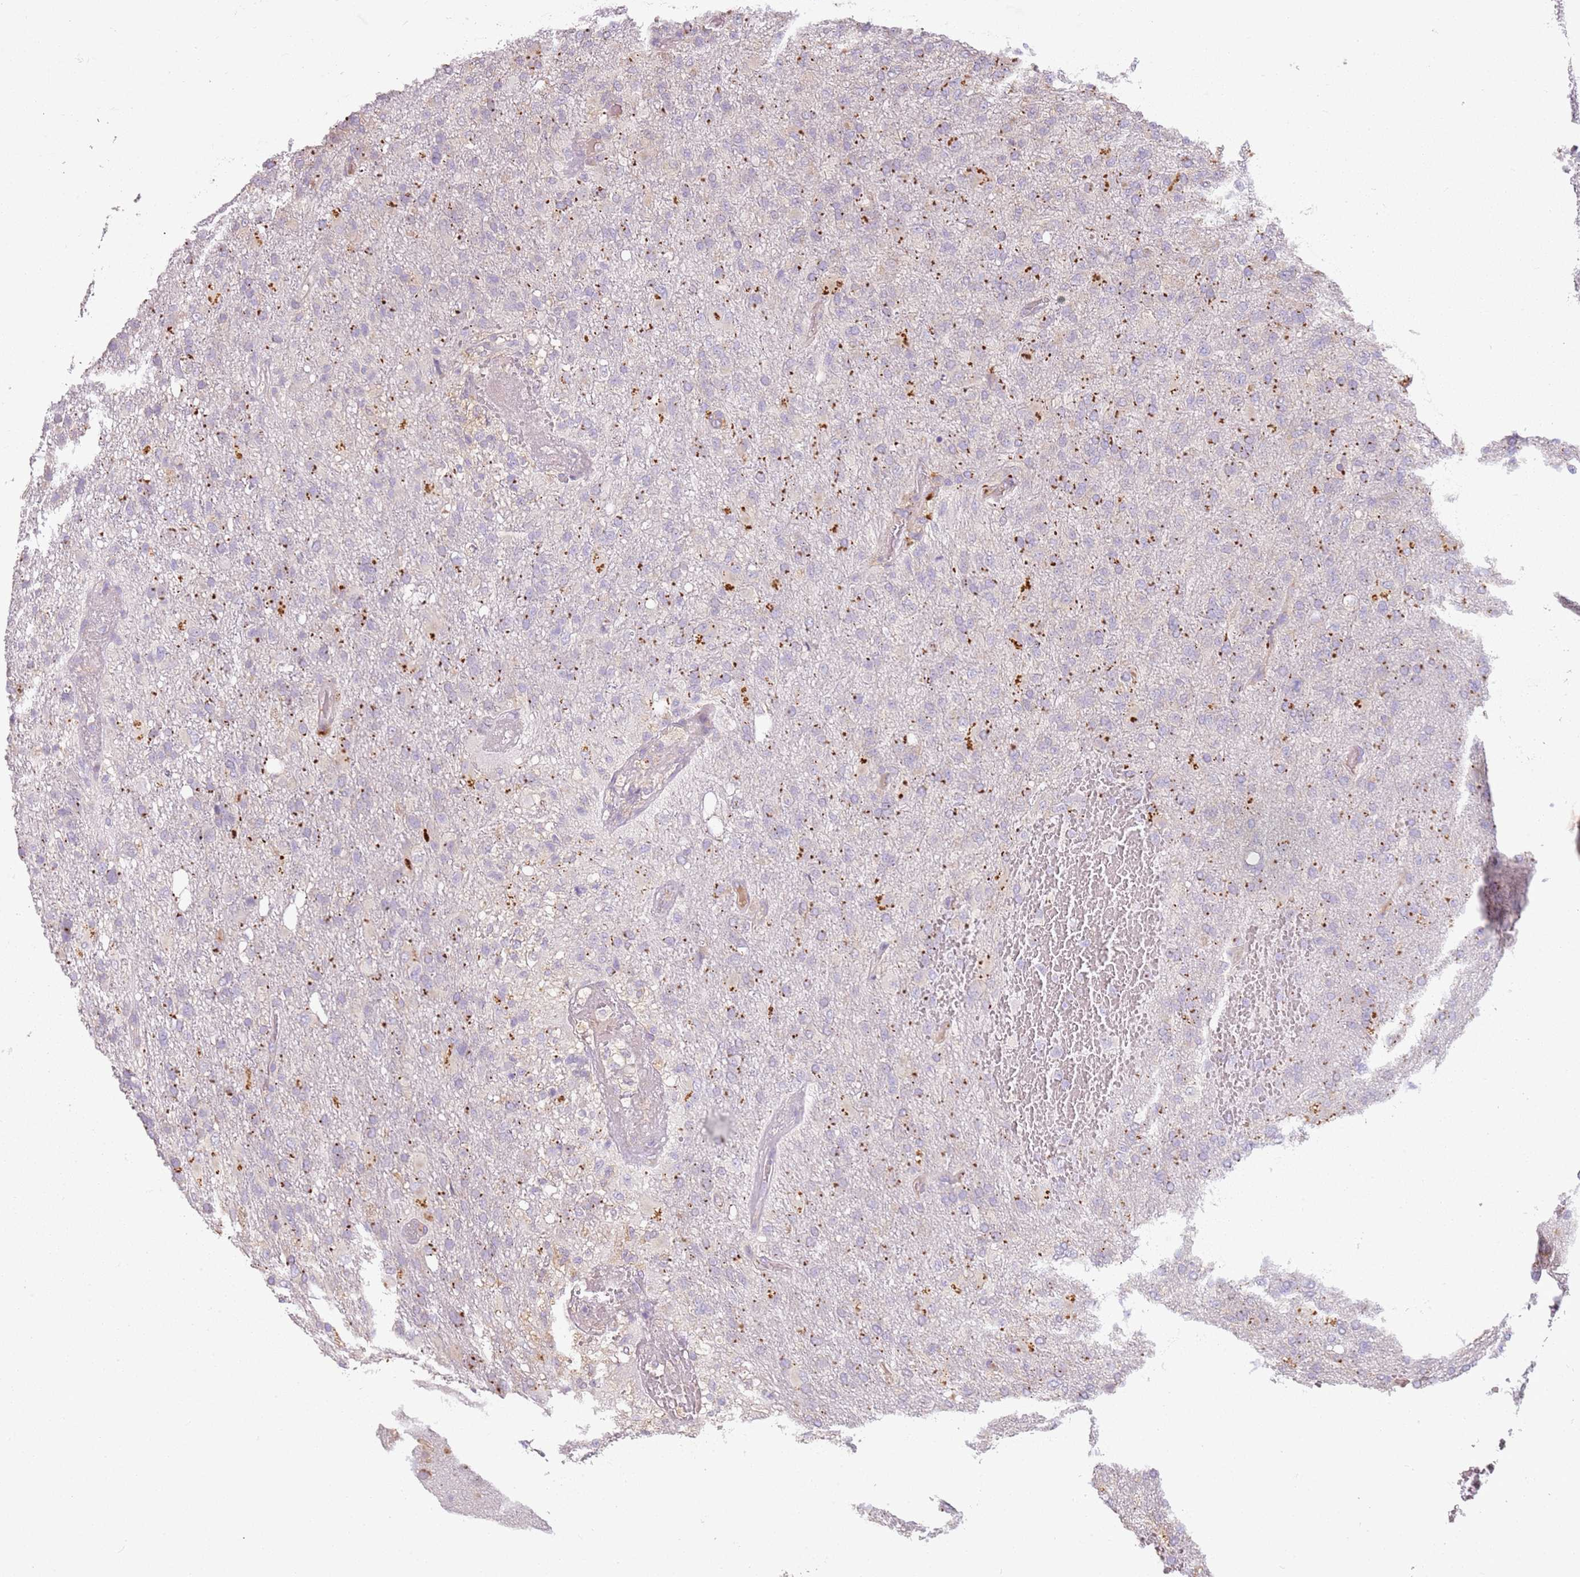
{"staining": {"intensity": "moderate", "quantity": "<25%", "location": "cytoplasmic/membranous"}, "tissue": "glioma", "cell_type": "Tumor cells", "image_type": "cancer", "snomed": [{"axis": "morphology", "description": "Glioma, malignant, High grade"}, {"axis": "topography", "description": "Brain"}], "caption": "Malignant glioma (high-grade) stained for a protein (brown) exhibits moderate cytoplasmic/membranous positive expression in approximately <25% of tumor cells.", "gene": "RPS28", "patient": {"sex": "female", "age": 74}}